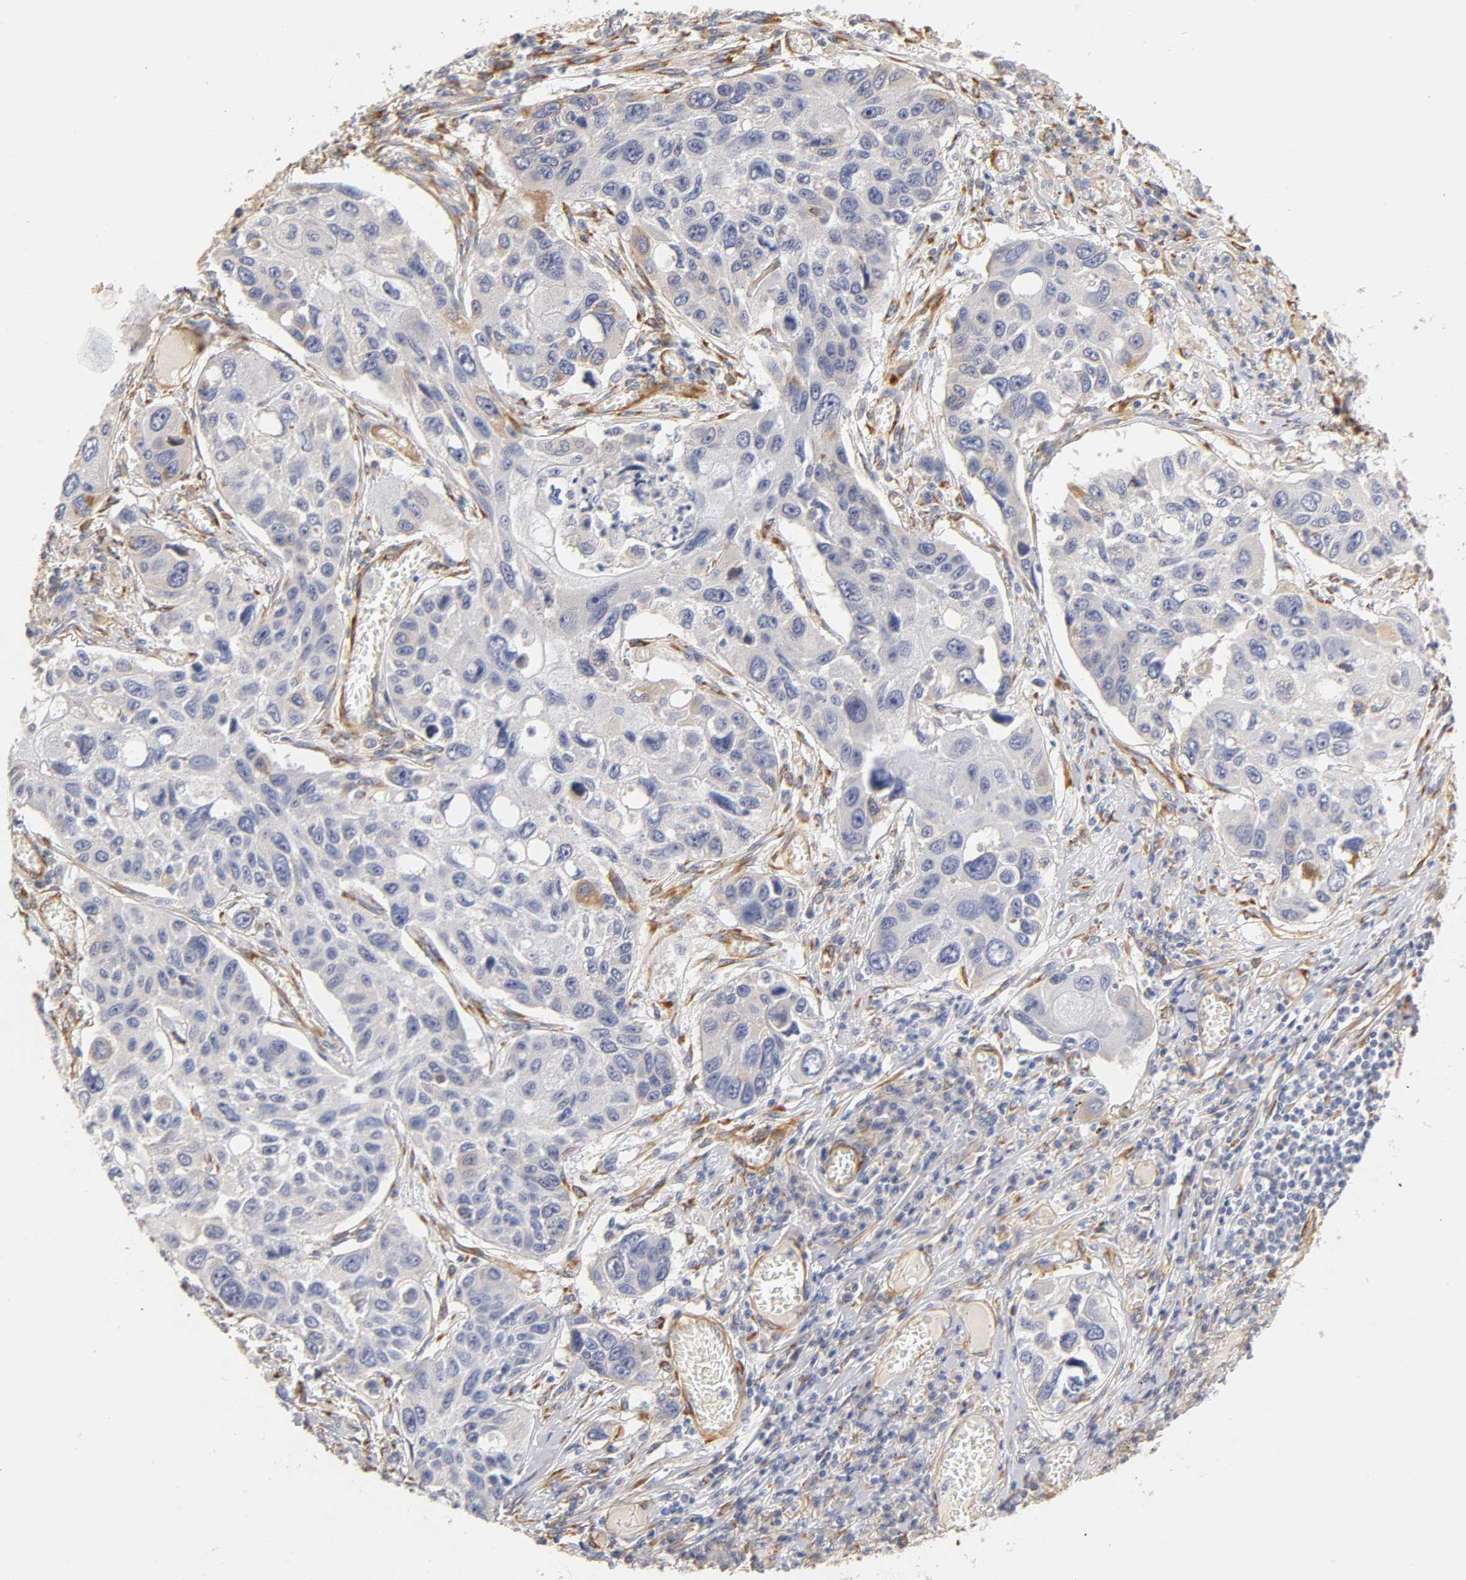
{"staining": {"intensity": "negative", "quantity": "none", "location": "none"}, "tissue": "lung cancer", "cell_type": "Tumor cells", "image_type": "cancer", "snomed": [{"axis": "morphology", "description": "Squamous cell carcinoma, NOS"}, {"axis": "topography", "description": "Lung"}], "caption": "Human lung squamous cell carcinoma stained for a protein using immunohistochemistry demonstrates no staining in tumor cells.", "gene": "LAMB1", "patient": {"sex": "male", "age": 71}}